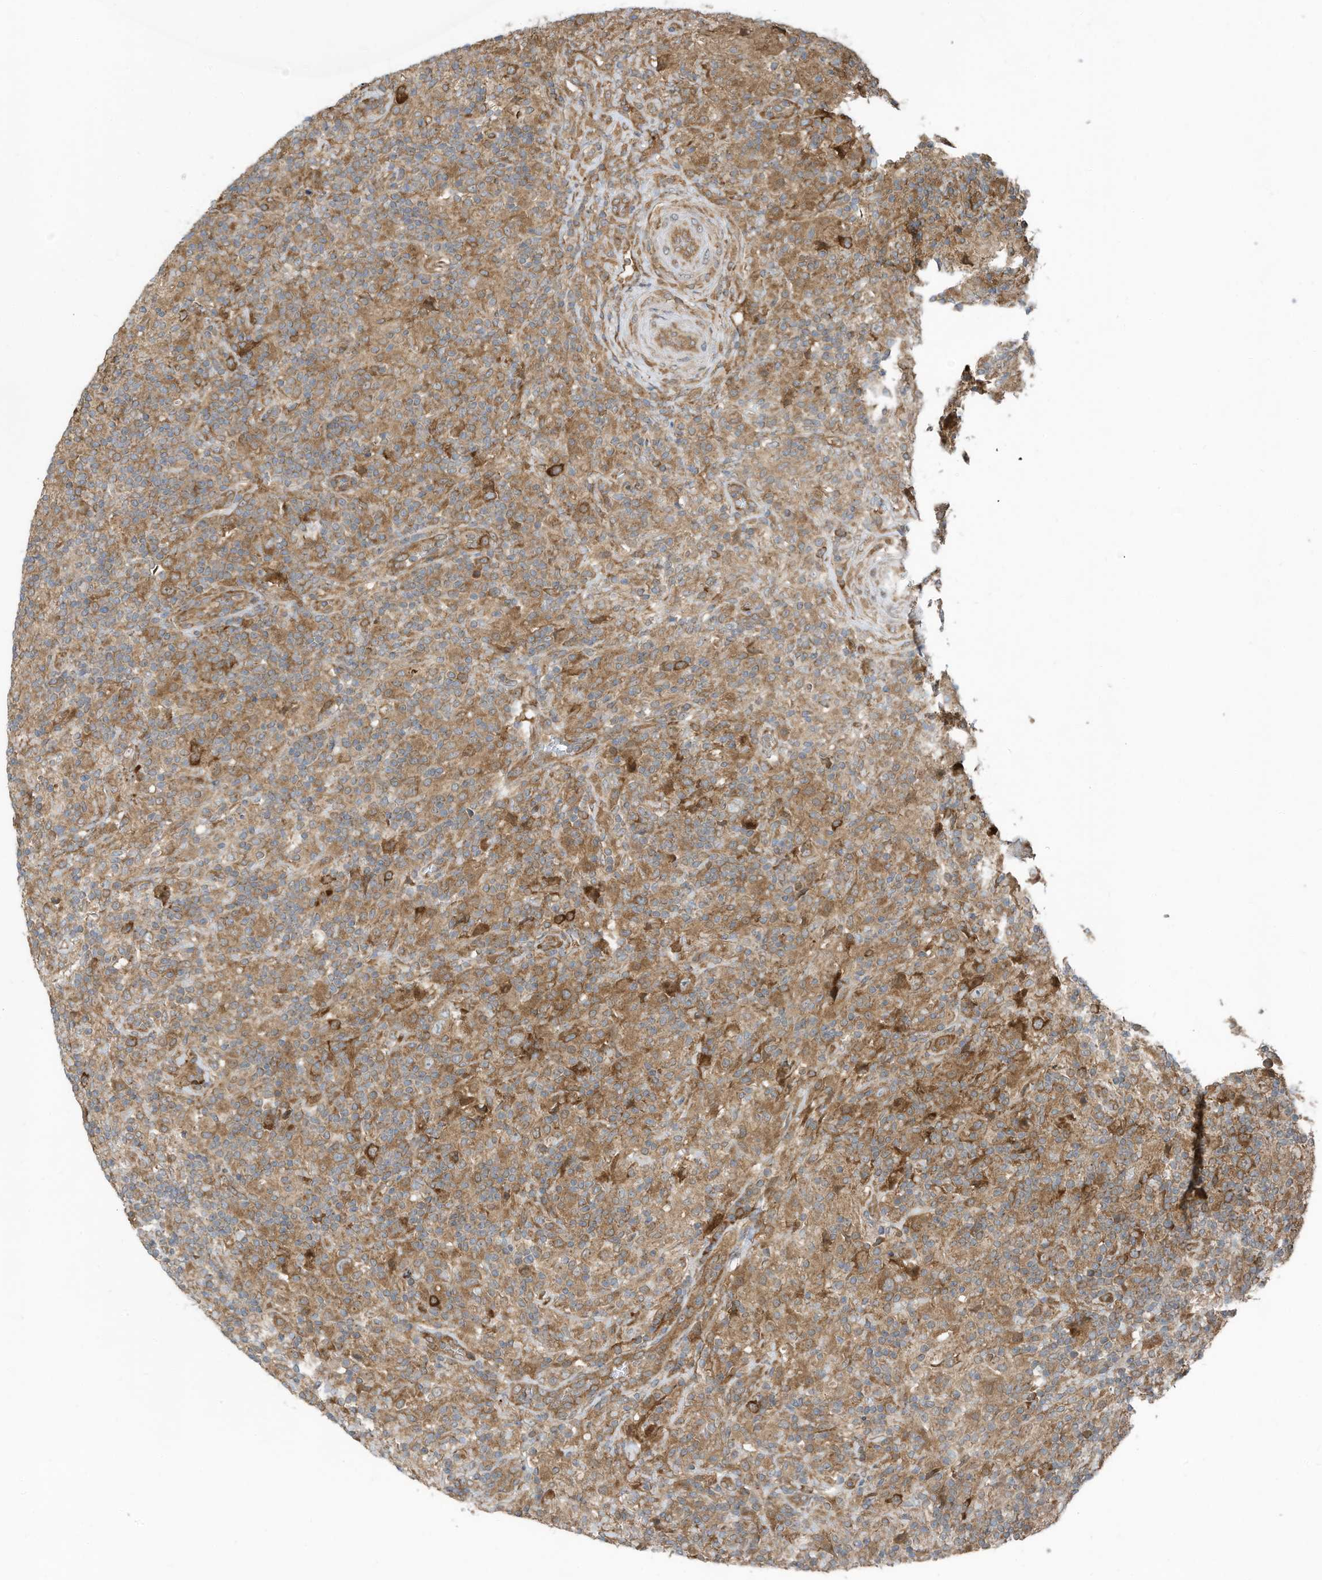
{"staining": {"intensity": "moderate", "quantity": ">75%", "location": "cytoplasmic/membranous"}, "tissue": "lymphoma", "cell_type": "Tumor cells", "image_type": "cancer", "snomed": [{"axis": "morphology", "description": "Hodgkin's disease, NOS"}, {"axis": "topography", "description": "Lymph node"}], "caption": "Moderate cytoplasmic/membranous protein expression is seen in about >75% of tumor cells in Hodgkin's disease.", "gene": "USE1", "patient": {"sex": "male", "age": 70}}